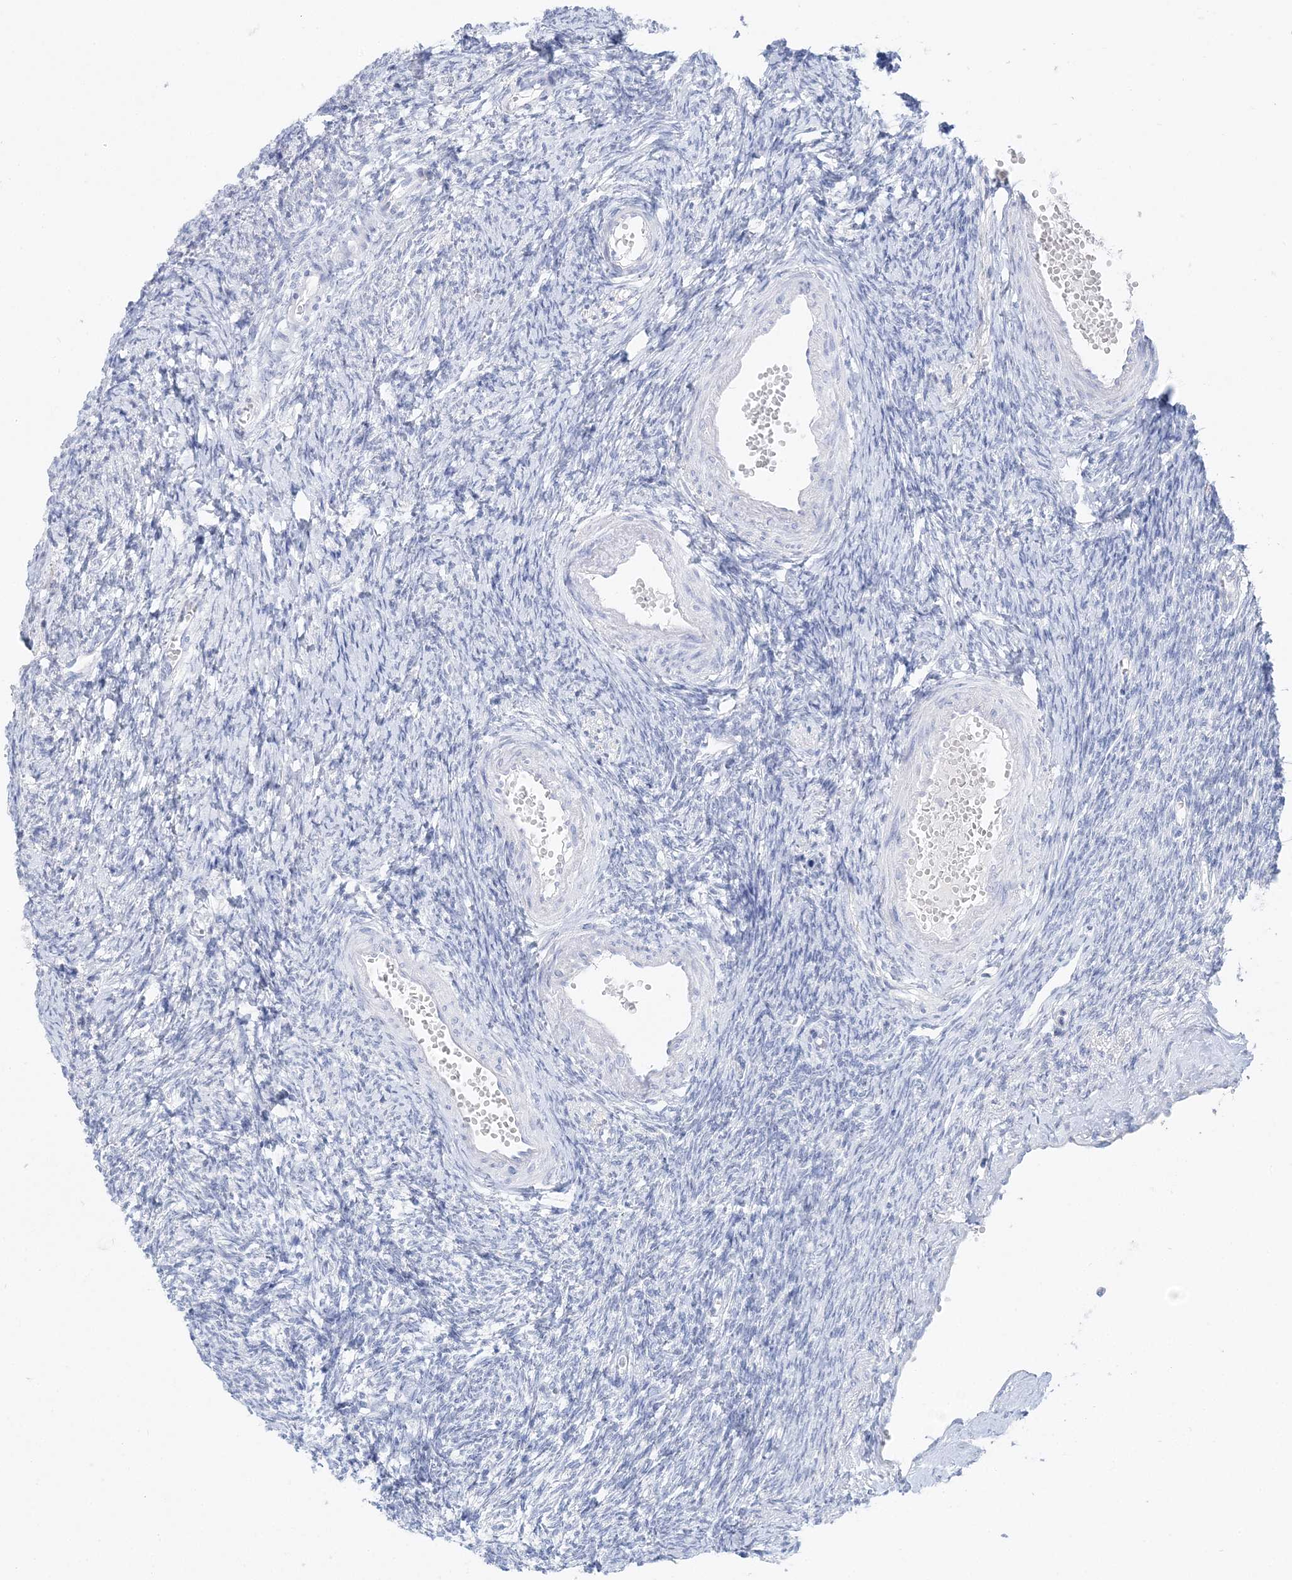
{"staining": {"intensity": "negative", "quantity": "none", "location": "none"}, "tissue": "ovary", "cell_type": "Follicle cells", "image_type": "normal", "snomed": [{"axis": "morphology", "description": "Normal tissue, NOS"}, {"axis": "morphology", "description": "Cyst, NOS"}, {"axis": "topography", "description": "Ovary"}], "caption": "The image exhibits no staining of follicle cells in normal ovary.", "gene": "SLC5A6", "patient": {"sex": "female", "age": 33}}